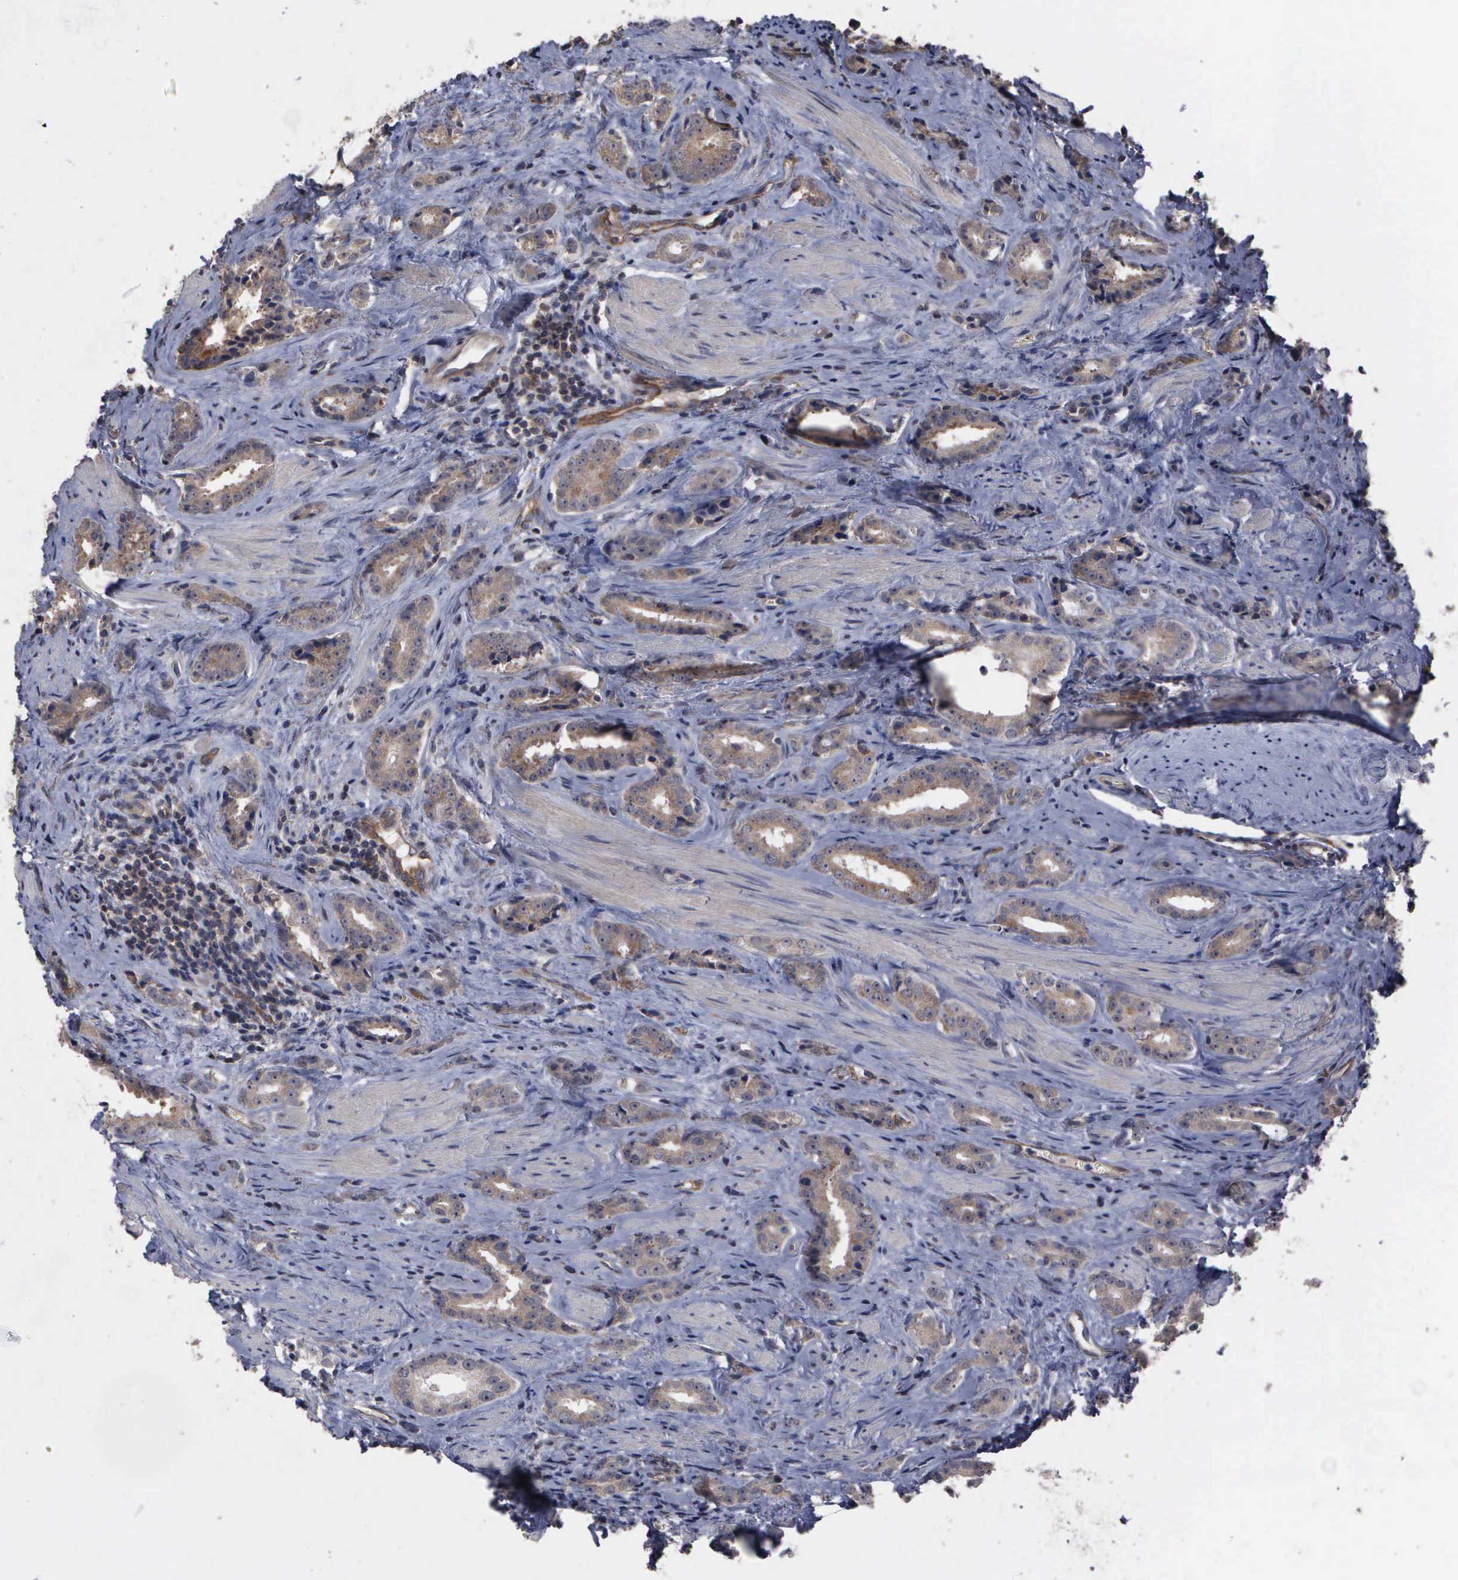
{"staining": {"intensity": "weak", "quantity": "25%-75%", "location": "cytoplasmic/membranous"}, "tissue": "prostate cancer", "cell_type": "Tumor cells", "image_type": "cancer", "snomed": [{"axis": "morphology", "description": "Adenocarcinoma, Medium grade"}, {"axis": "topography", "description": "Prostate"}], "caption": "Protein staining of medium-grade adenocarcinoma (prostate) tissue demonstrates weak cytoplasmic/membranous expression in approximately 25%-75% of tumor cells. (DAB = brown stain, brightfield microscopy at high magnification).", "gene": "CRKL", "patient": {"sex": "male", "age": 53}}